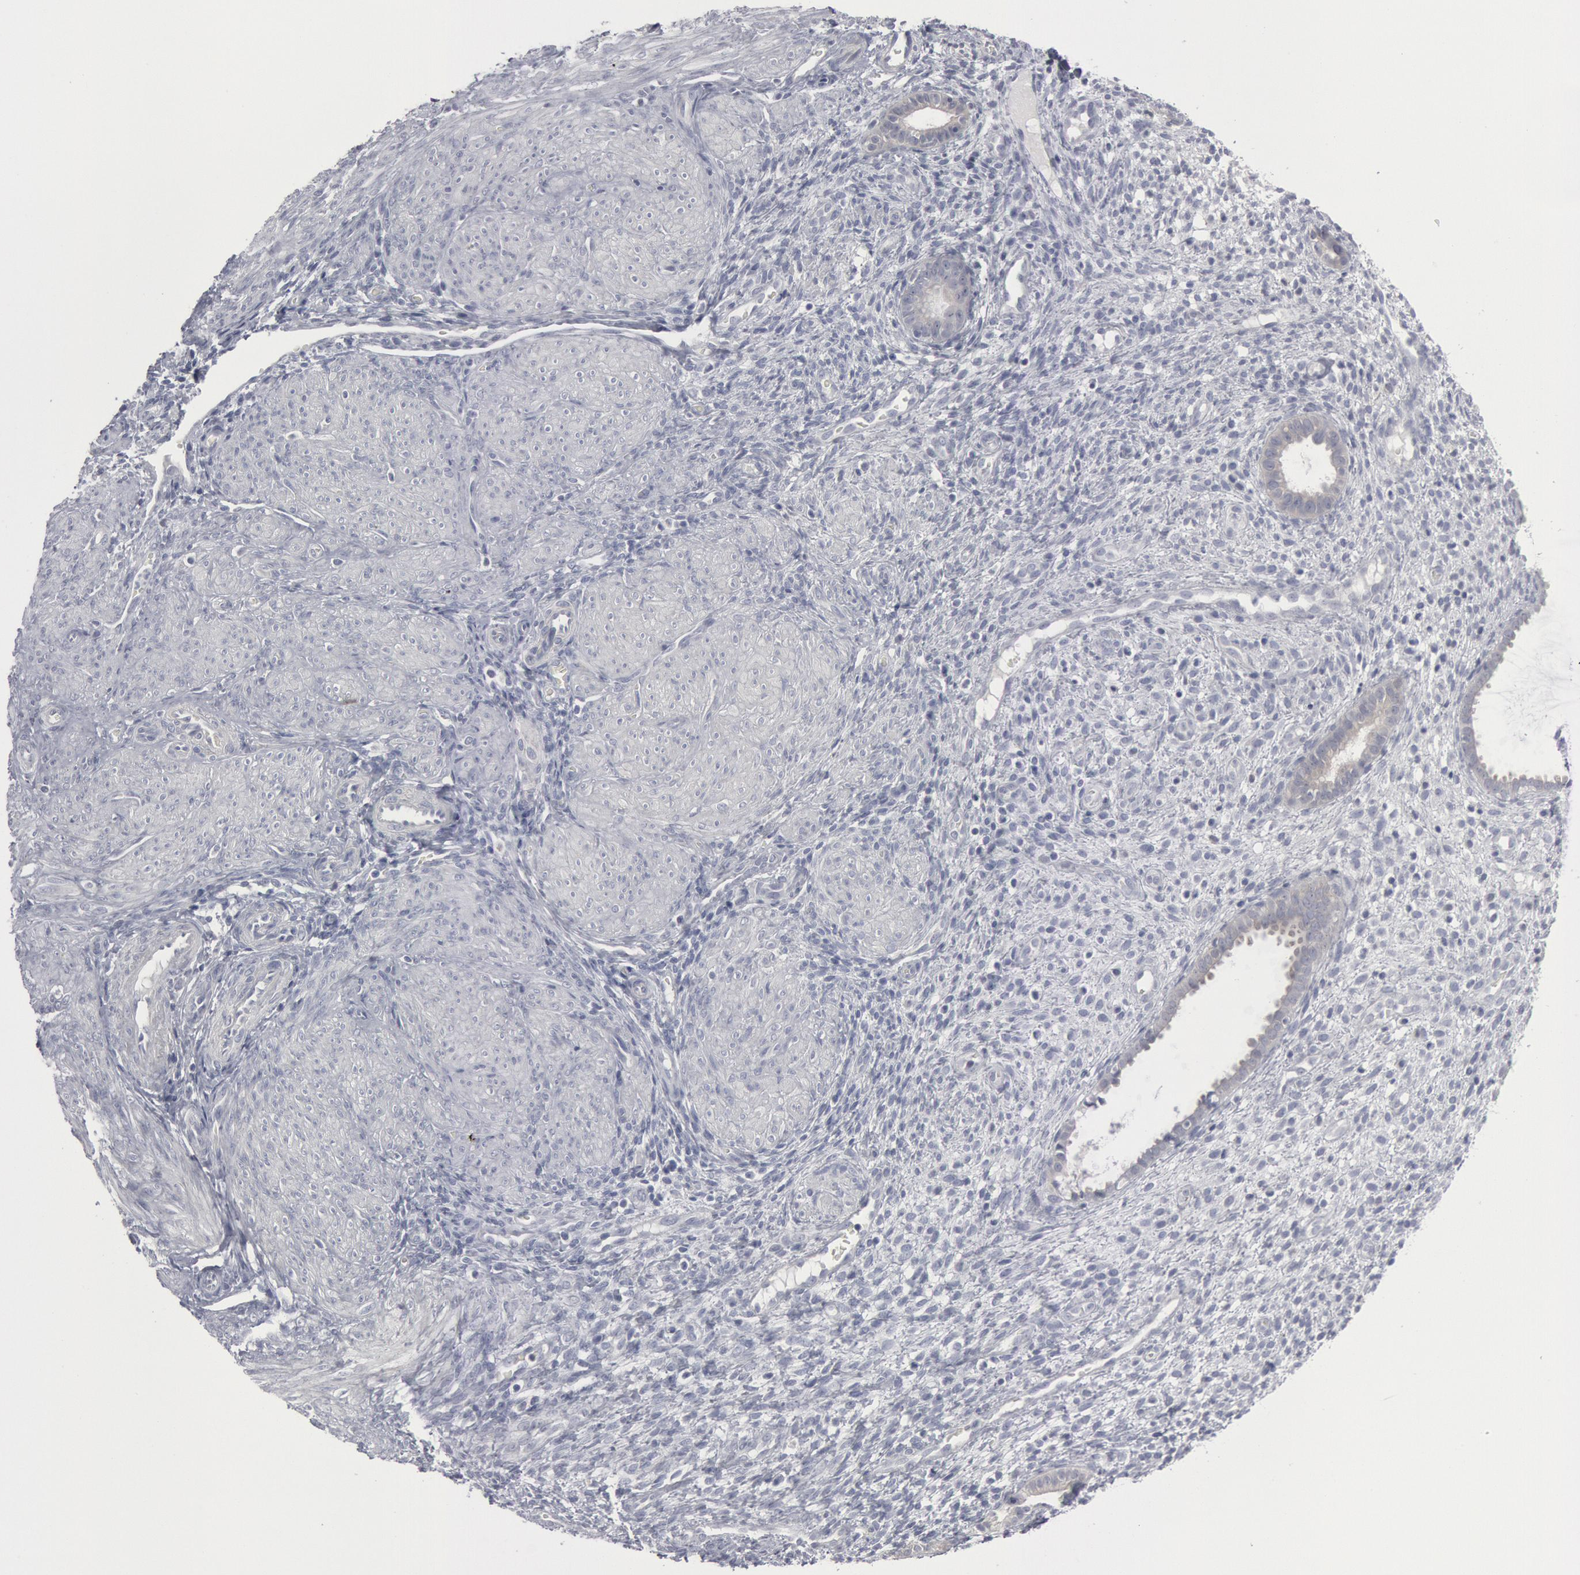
{"staining": {"intensity": "negative", "quantity": "none", "location": "none"}, "tissue": "endometrium", "cell_type": "Cells in endometrial stroma", "image_type": "normal", "snomed": [{"axis": "morphology", "description": "Normal tissue, NOS"}, {"axis": "topography", "description": "Endometrium"}], "caption": "Immunohistochemistry histopathology image of normal endometrium stained for a protein (brown), which demonstrates no positivity in cells in endometrial stroma.", "gene": "DMC1", "patient": {"sex": "female", "age": 72}}